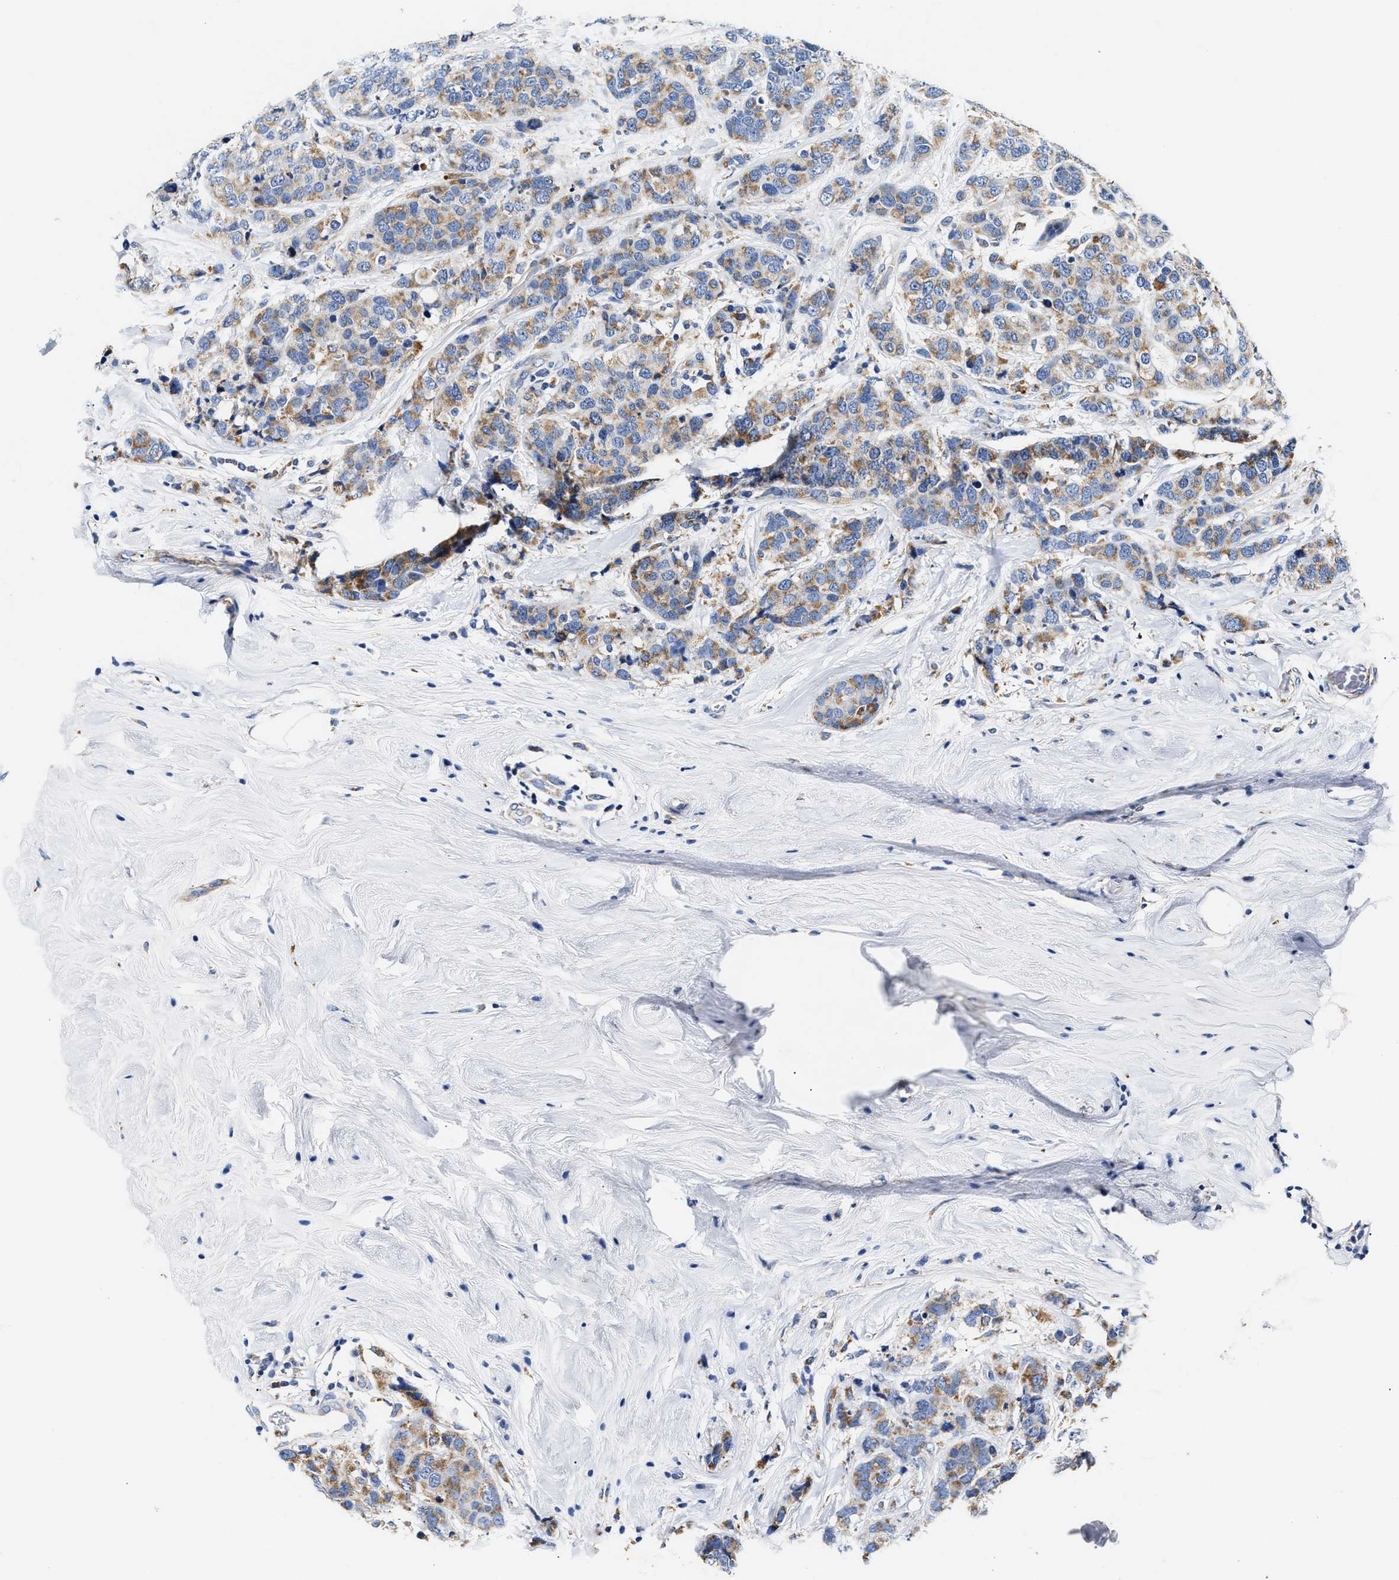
{"staining": {"intensity": "moderate", "quantity": ">75%", "location": "cytoplasmic/membranous"}, "tissue": "breast cancer", "cell_type": "Tumor cells", "image_type": "cancer", "snomed": [{"axis": "morphology", "description": "Lobular carcinoma"}, {"axis": "topography", "description": "Breast"}], "caption": "Human breast cancer (lobular carcinoma) stained with a protein marker demonstrates moderate staining in tumor cells.", "gene": "ACADVL", "patient": {"sex": "female", "age": 59}}